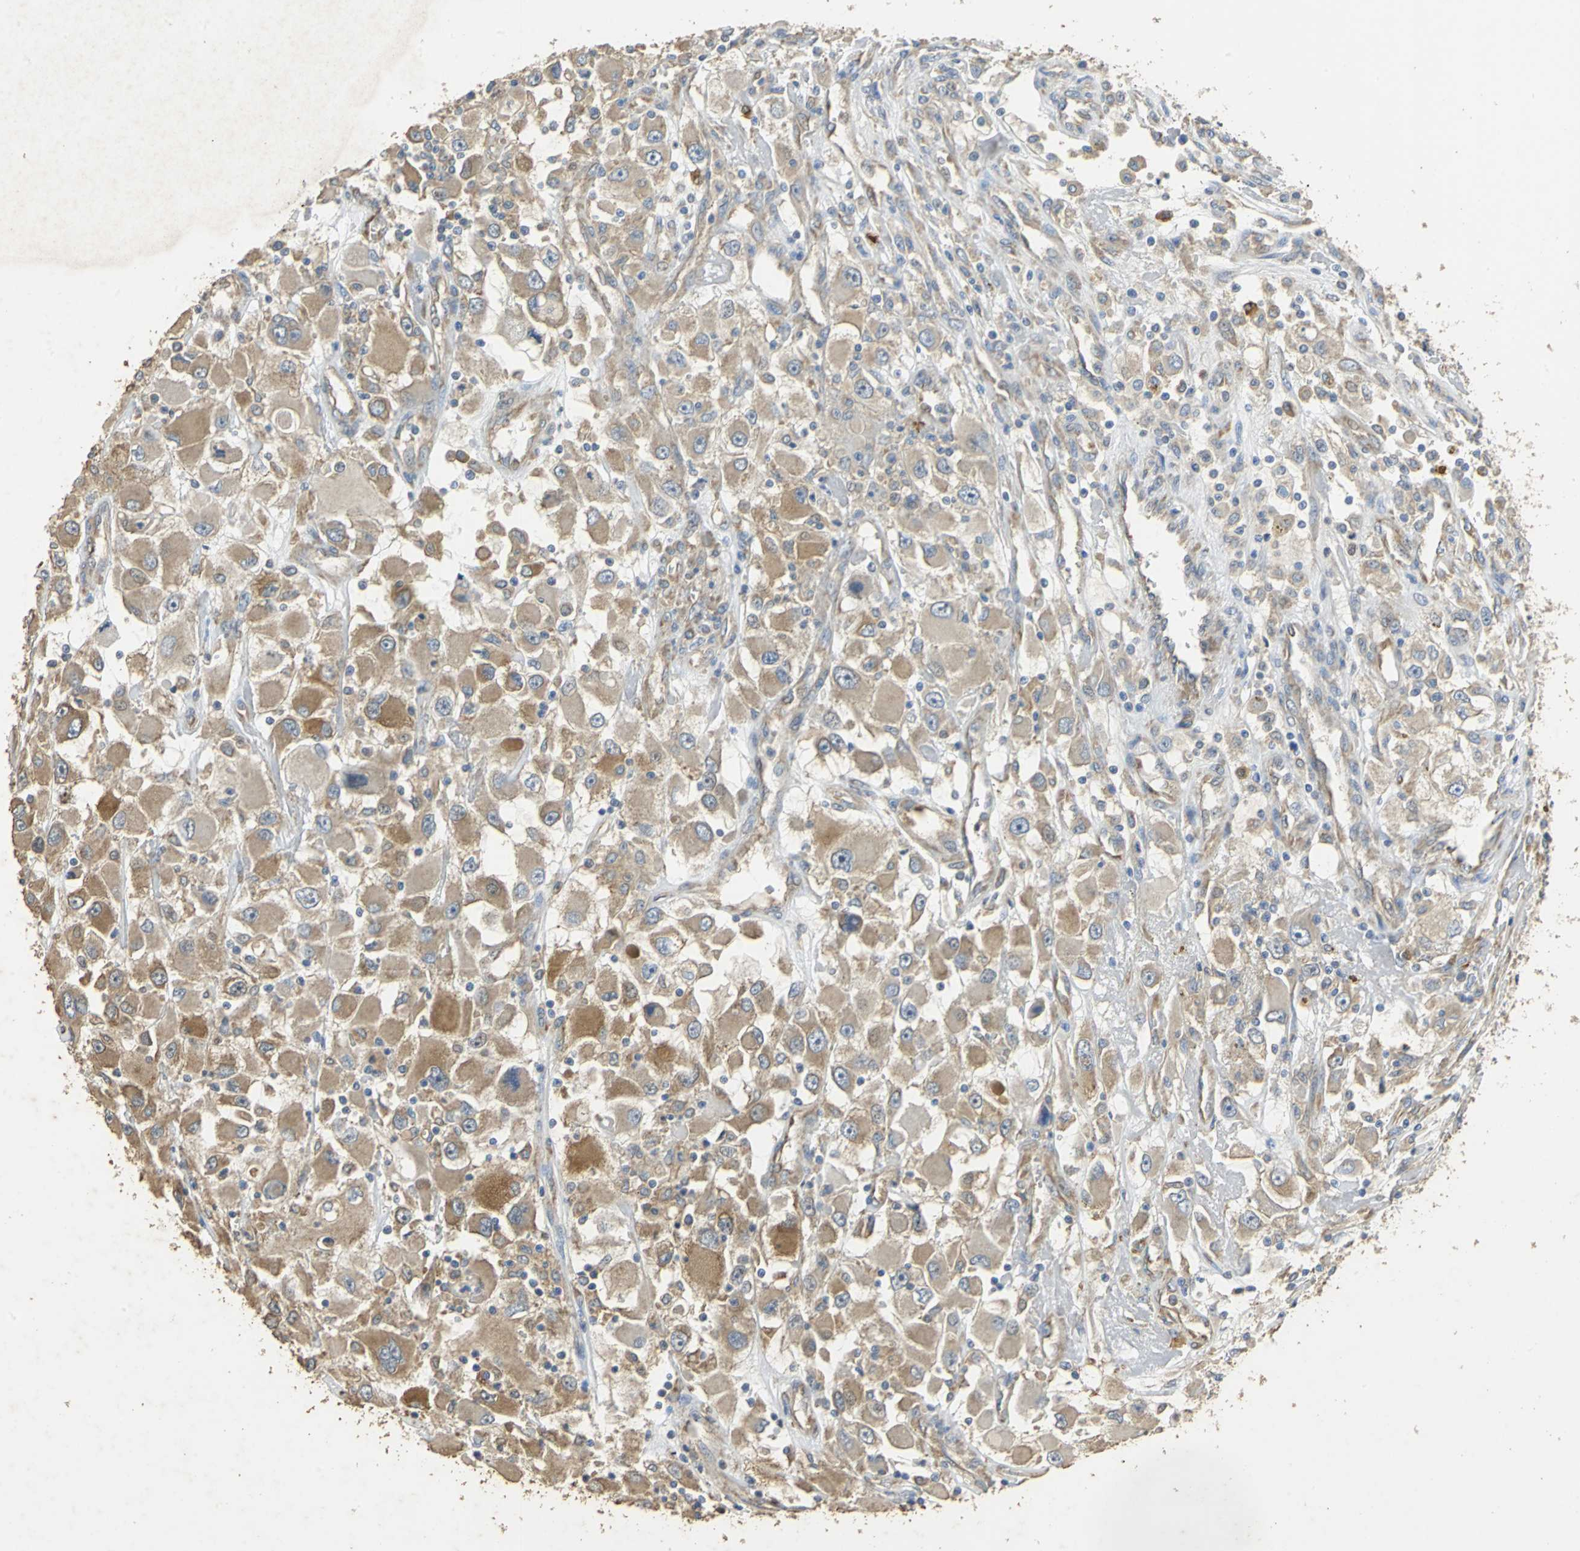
{"staining": {"intensity": "moderate", "quantity": ">75%", "location": "cytoplasmic/membranous"}, "tissue": "renal cancer", "cell_type": "Tumor cells", "image_type": "cancer", "snomed": [{"axis": "morphology", "description": "Adenocarcinoma, NOS"}, {"axis": "topography", "description": "Kidney"}], "caption": "Human renal adenocarcinoma stained for a protein (brown) displays moderate cytoplasmic/membranous positive positivity in approximately >75% of tumor cells.", "gene": "ACSL4", "patient": {"sex": "female", "age": 52}}